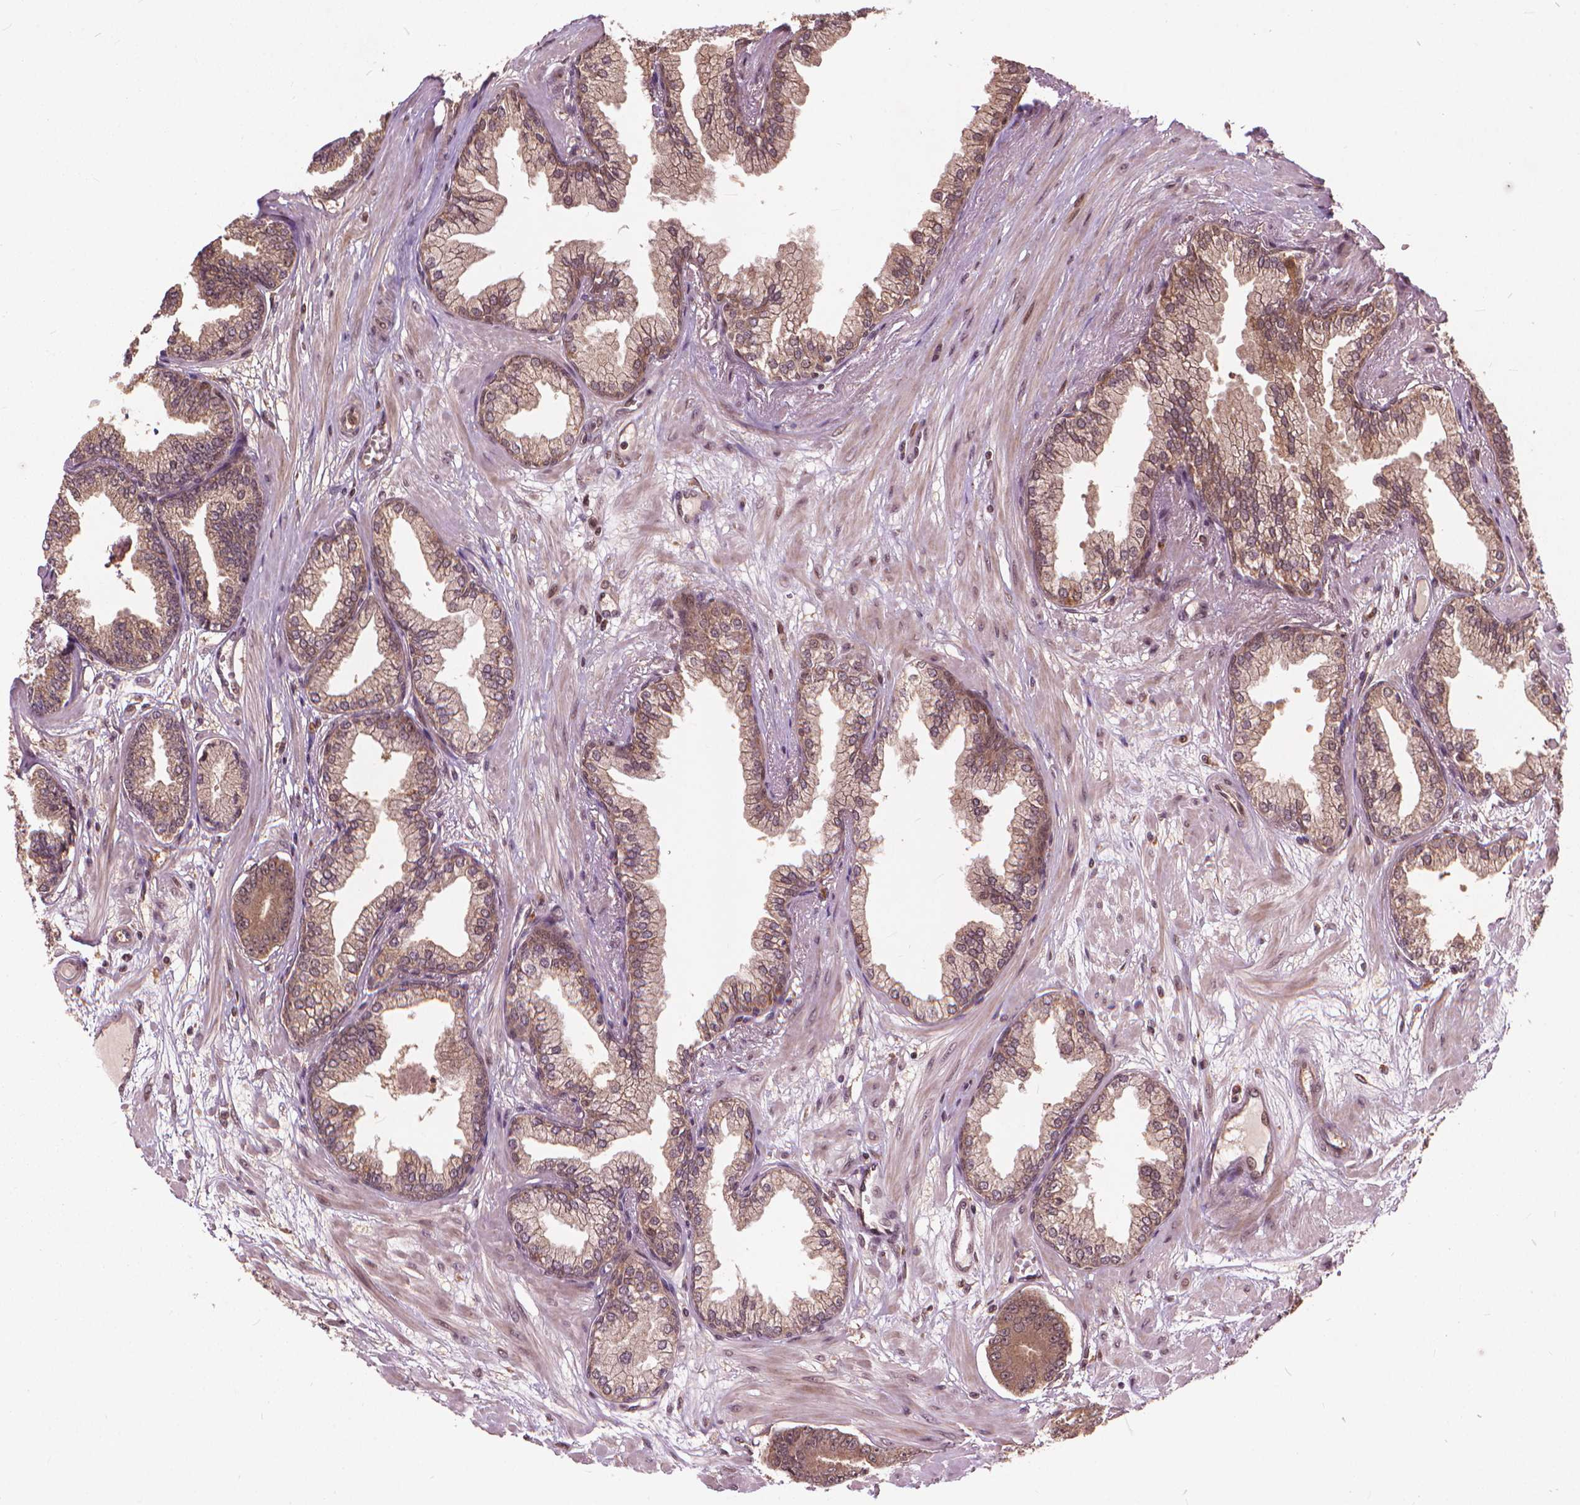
{"staining": {"intensity": "moderate", "quantity": "<25%", "location": "cytoplasmic/membranous"}, "tissue": "prostate cancer", "cell_type": "Tumor cells", "image_type": "cancer", "snomed": [{"axis": "morphology", "description": "Adenocarcinoma, Low grade"}, {"axis": "topography", "description": "Prostate"}], "caption": "A high-resolution histopathology image shows immunohistochemistry (IHC) staining of prostate cancer (low-grade adenocarcinoma), which shows moderate cytoplasmic/membranous expression in approximately <25% of tumor cells. The staining is performed using DAB (3,3'-diaminobenzidine) brown chromogen to label protein expression. The nuclei are counter-stained blue using hematoxylin.", "gene": "SSU72", "patient": {"sex": "male", "age": 64}}